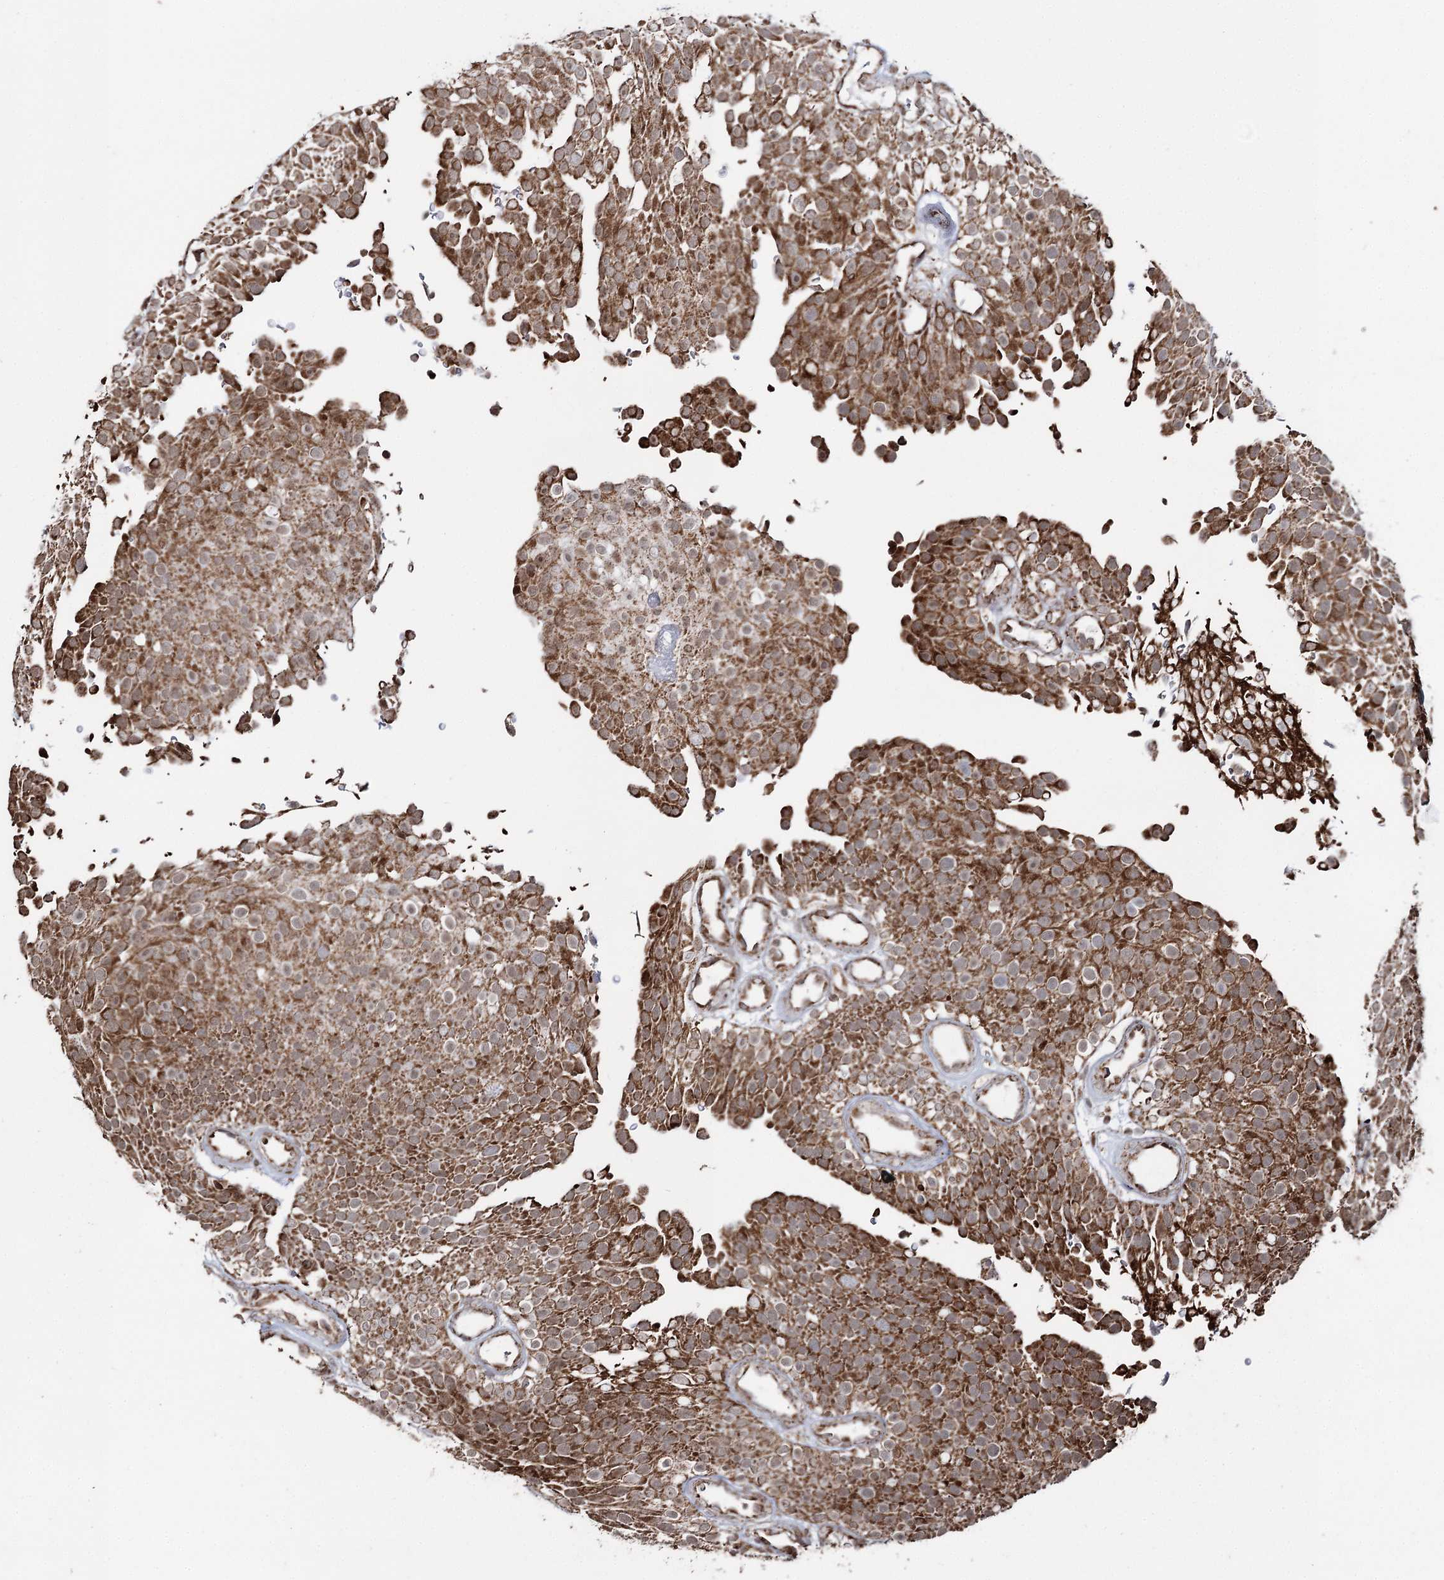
{"staining": {"intensity": "strong", "quantity": ">75%", "location": "cytoplasmic/membranous"}, "tissue": "urothelial cancer", "cell_type": "Tumor cells", "image_type": "cancer", "snomed": [{"axis": "morphology", "description": "Urothelial carcinoma, Low grade"}, {"axis": "topography", "description": "Urinary bladder"}], "caption": "There is high levels of strong cytoplasmic/membranous expression in tumor cells of urothelial carcinoma (low-grade), as demonstrated by immunohistochemical staining (brown color).", "gene": "PDHX", "patient": {"sex": "male", "age": 78}}